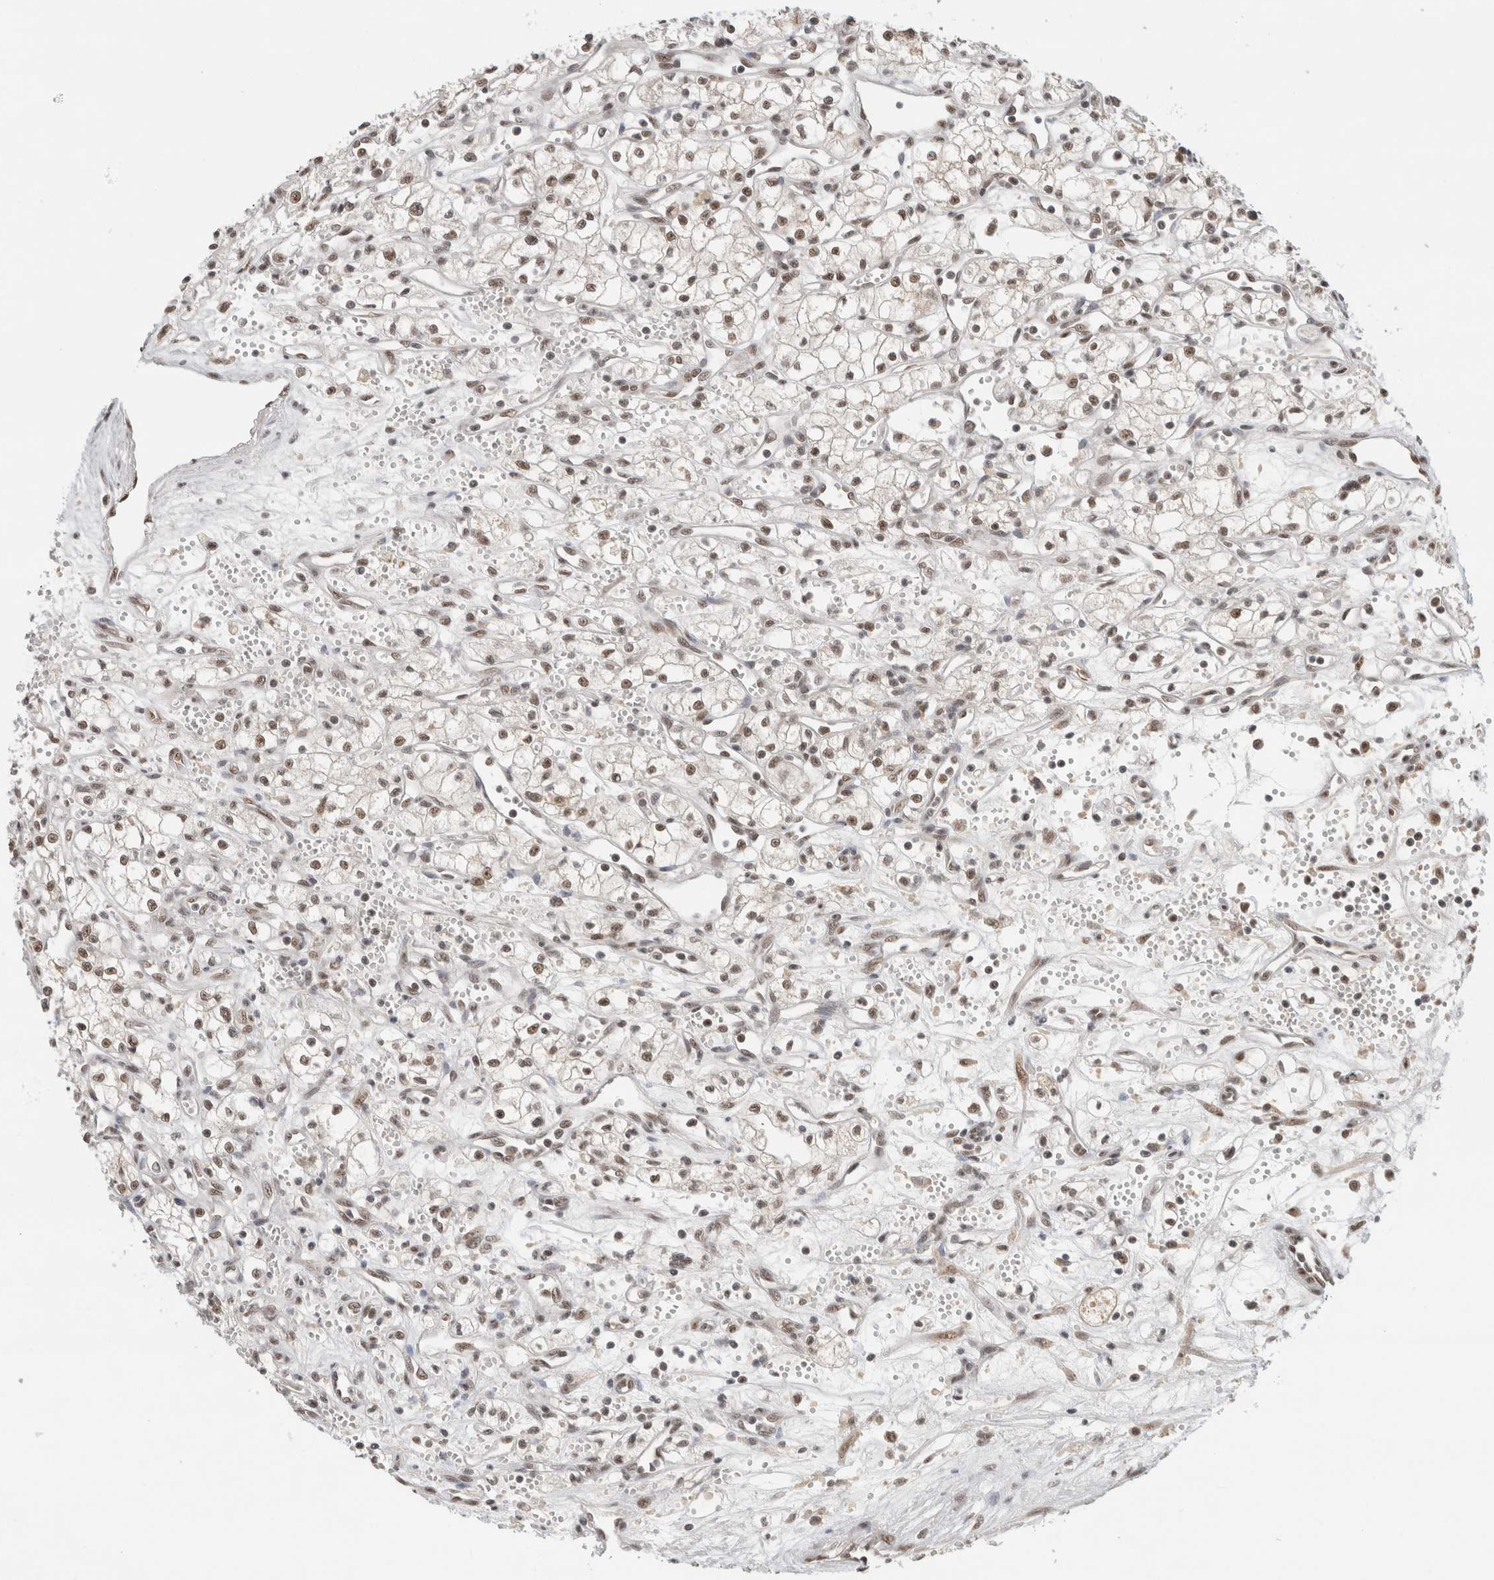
{"staining": {"intensity": "weak", "quantity": "25%-75%", "location": "nuclear"}, "tissue": "renal cancer", "cell_type": "Tumor cells", "image_type": "cancer", "snomed": [{"axis": "morphology", "description": "Adenocarcinoma, NOS"}, {"axis": "topography", "description": "Kidney"}], "caption": "Protein staining exhibits weak nuclear staining in about 25%-75% of tumor cells in renal cancer.", "gene": "NCAPG2", "patient": {"sex": "male", "age": 59}}